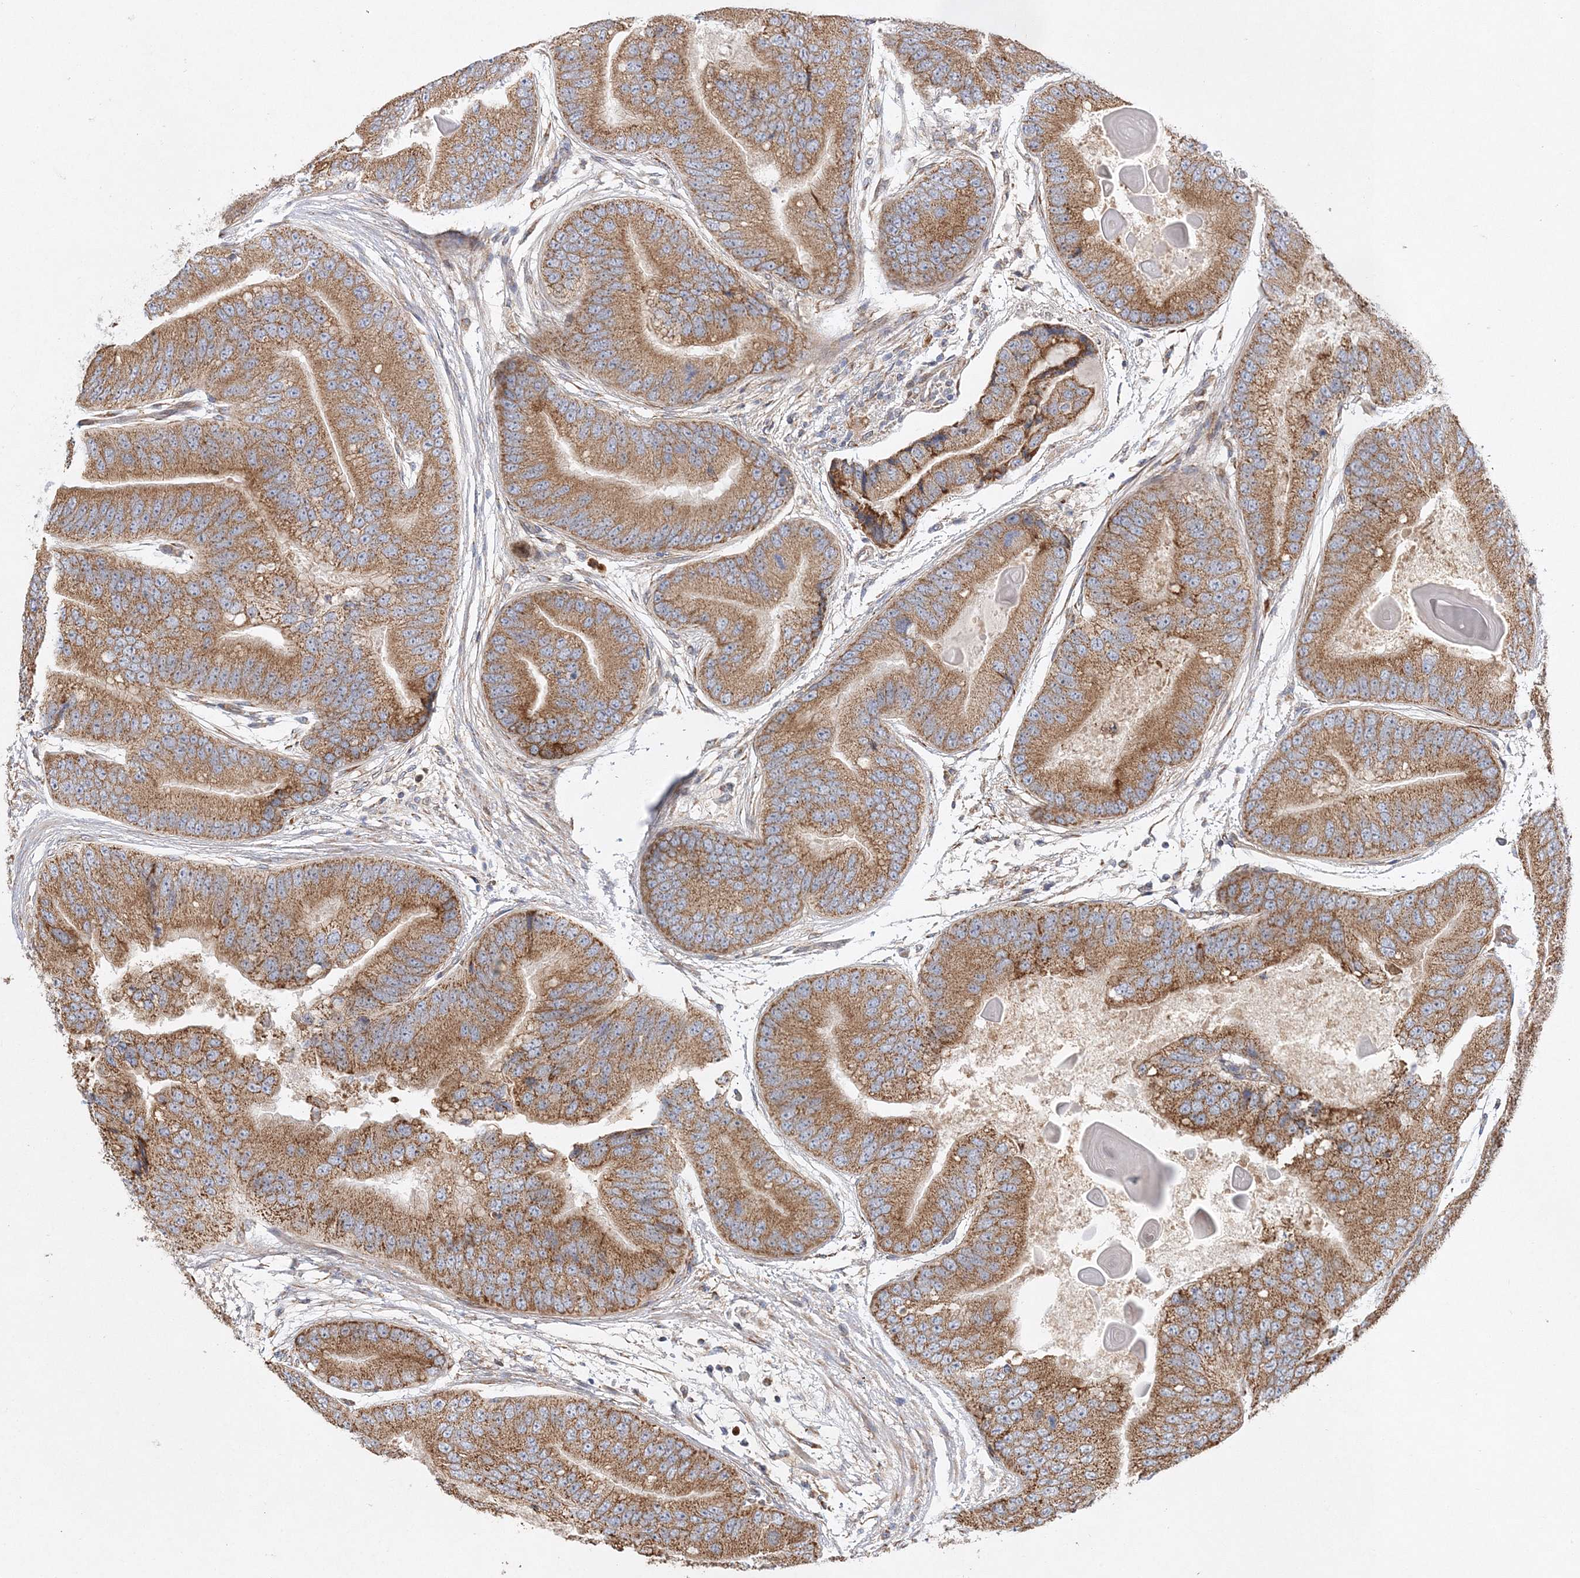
{"staining": {"intensity": "moderate", "quantity": ">75%", "location": "cytoplasmic/membranous"}, "tissue": "prostate cancer", "cell_type": "Tumor cells", "image_type": "cancer", "snomed": [{"axis": "morphology", "description": "Adenocarcinoma, High grade"}, {"axis": "topography", "description": "Prostate"}], "caption": "Prostate adenocarcinoma (high-grade) stained with a brown dye reveals moderate cytoplasmic/membranous positive positivity in approximately >75% of tumor cells.", "gene": "ZFYVE16", "patient": {"sex": "male", "age": 70}}